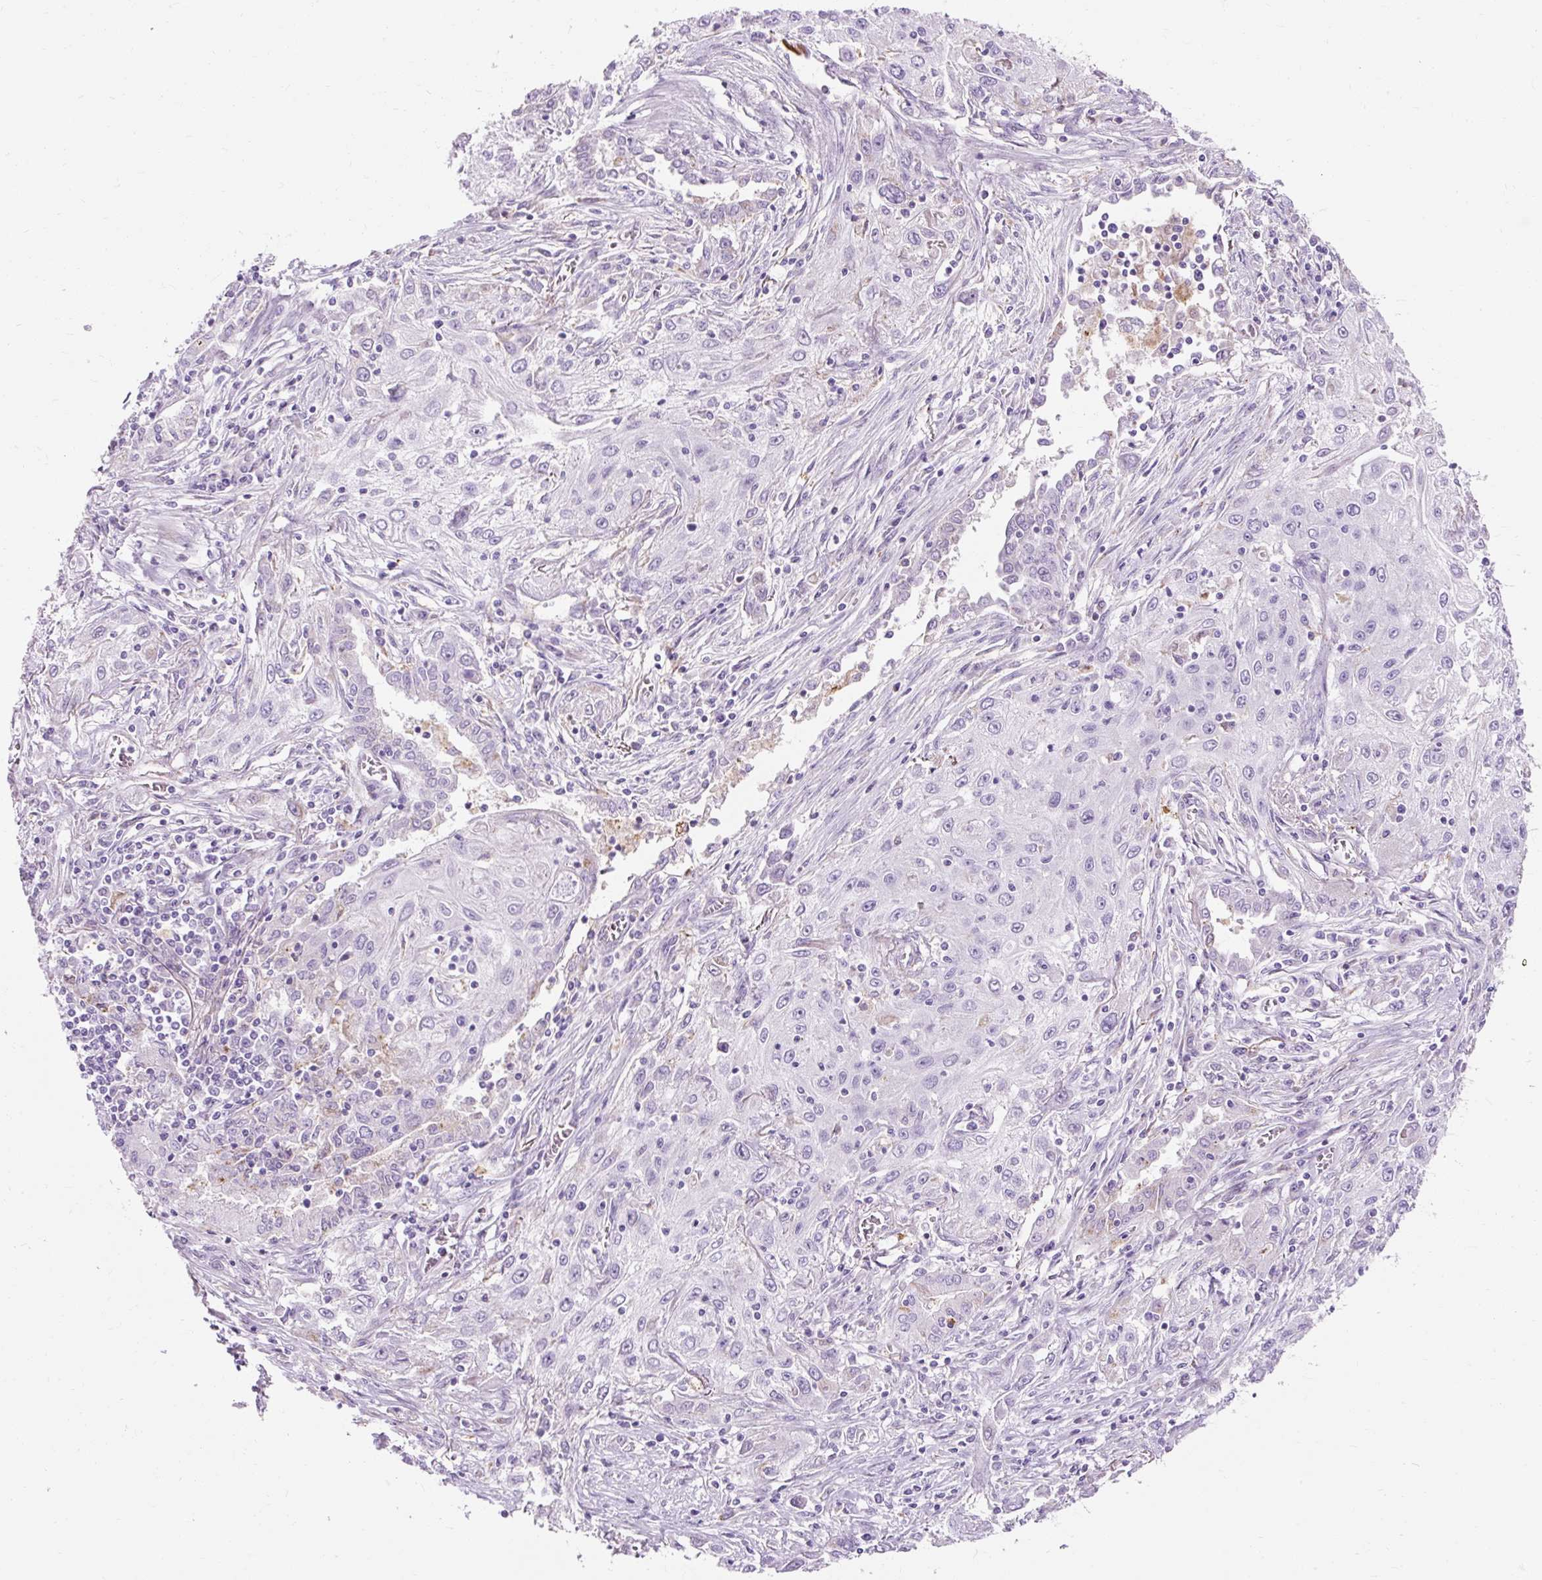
{"staining": {"intensity": "negative", "quantity": "none", "location": "none"}, "tissue": "lung cancer", "cell_type": "Tumor cells", "image_type": "cancer", "snomed": [{"axis": "morphology", "description": "Squamous cell carcinoma, NOS"}, {"axis": "topography", "description": "Lung"}], "caption": "DAB immunohistochemical staining of human squamous cell carcinoma (lung) displays no significant expression in tumor cells.", "gene": "CLDN25", "patient": {"sex": "female", "age": 69}}